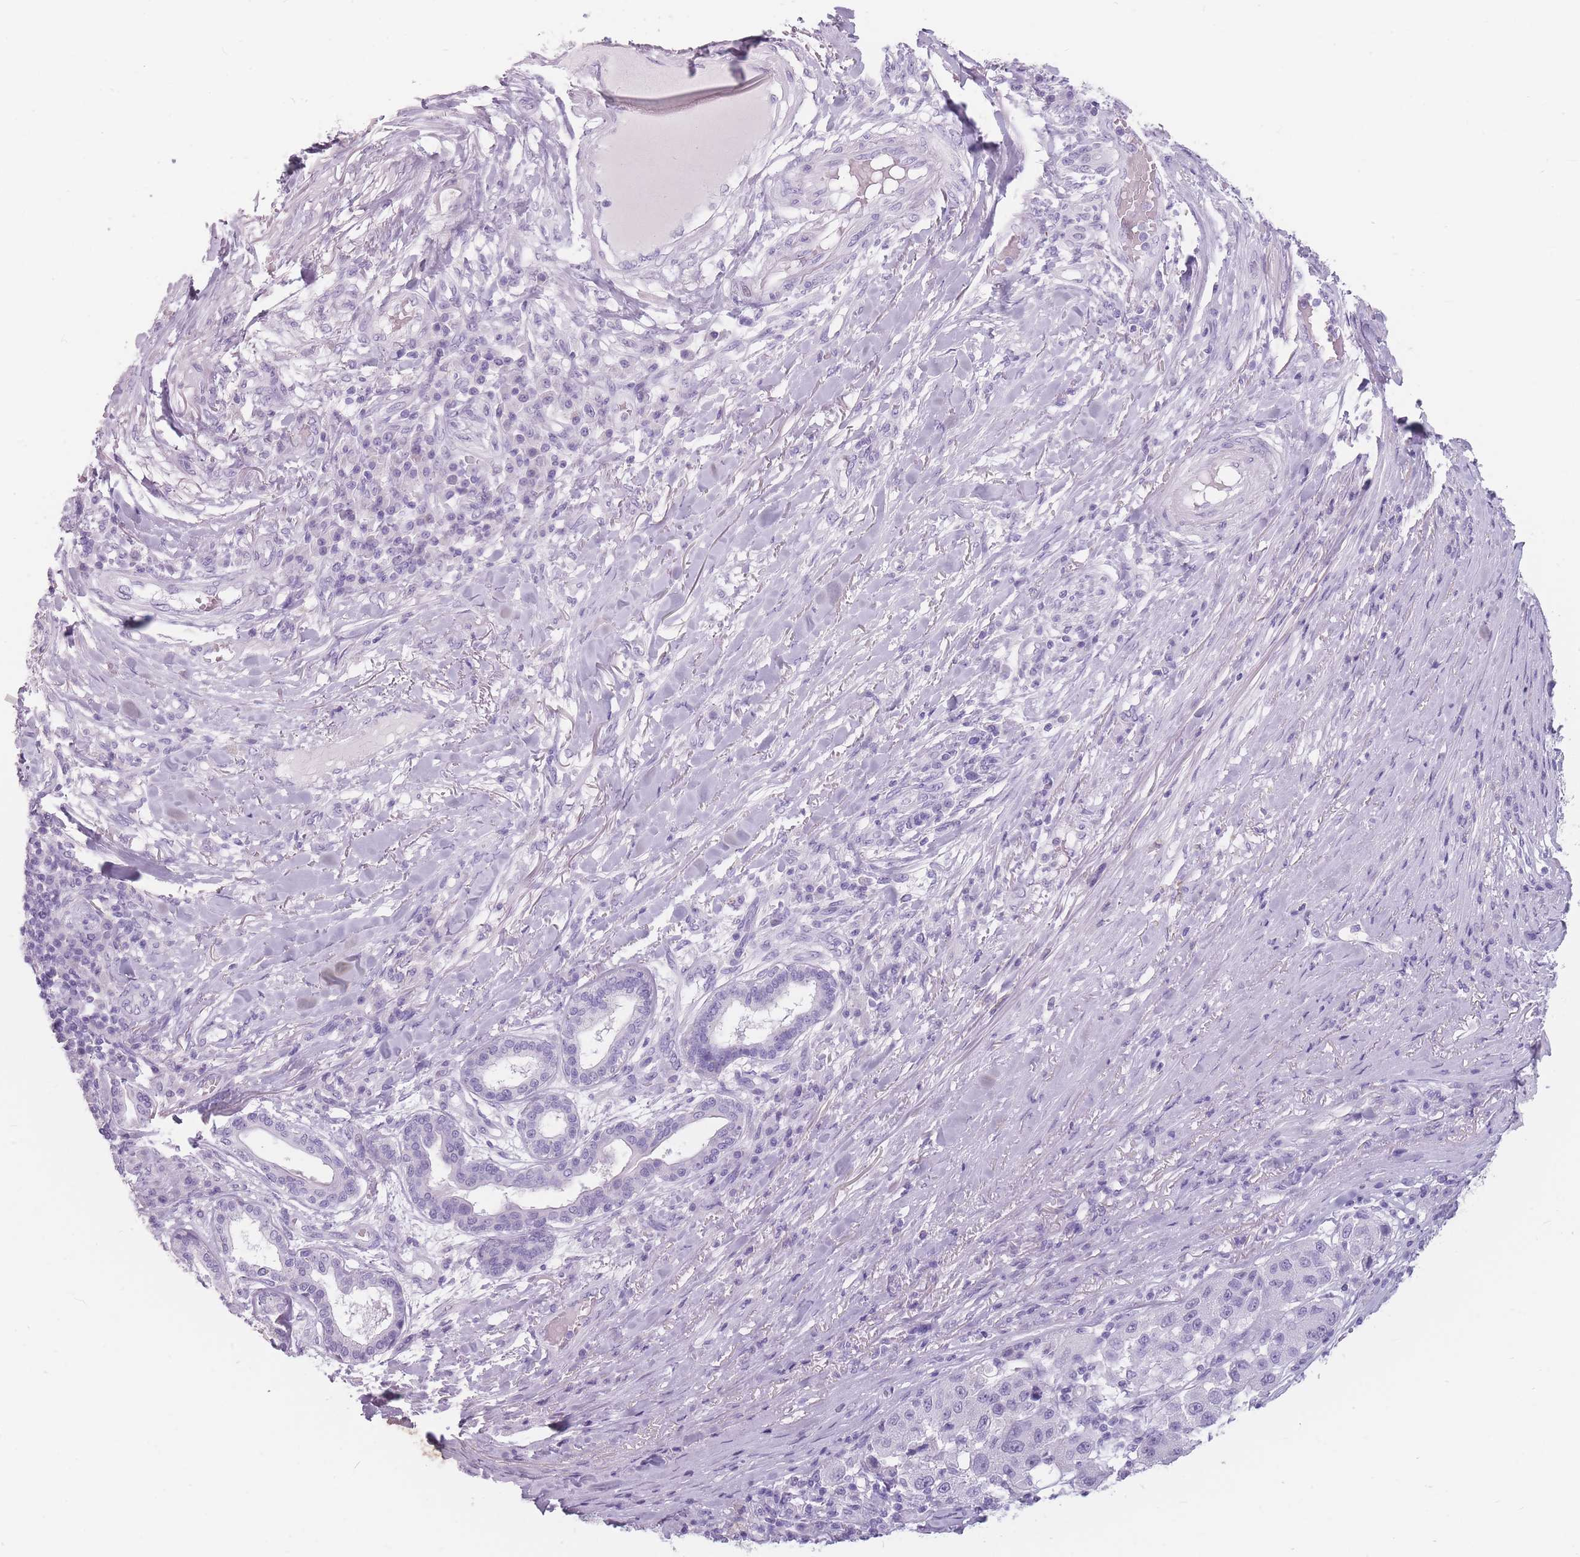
{"staining": {"intensity": "negative", "quantity": "none", "location": "none"}, "tissue": "melanoma", "cell_type": "Tumor cells", "image_type": "cancer", "snomed": [{"axis": "morphology", "description": "Malignant melanoma, NOS"}, {"axis": "topography", "description": "Skin"}], "caption": "Immunohistochemistry micrograph of neoplastic tissue: malignant melanoma stained with DAB (3,3'-diaminobenzidine) reveals no significant protein staining in tumor cells.", "gene": "CCNO", "patient": {"sex": "female", "age": 66}}